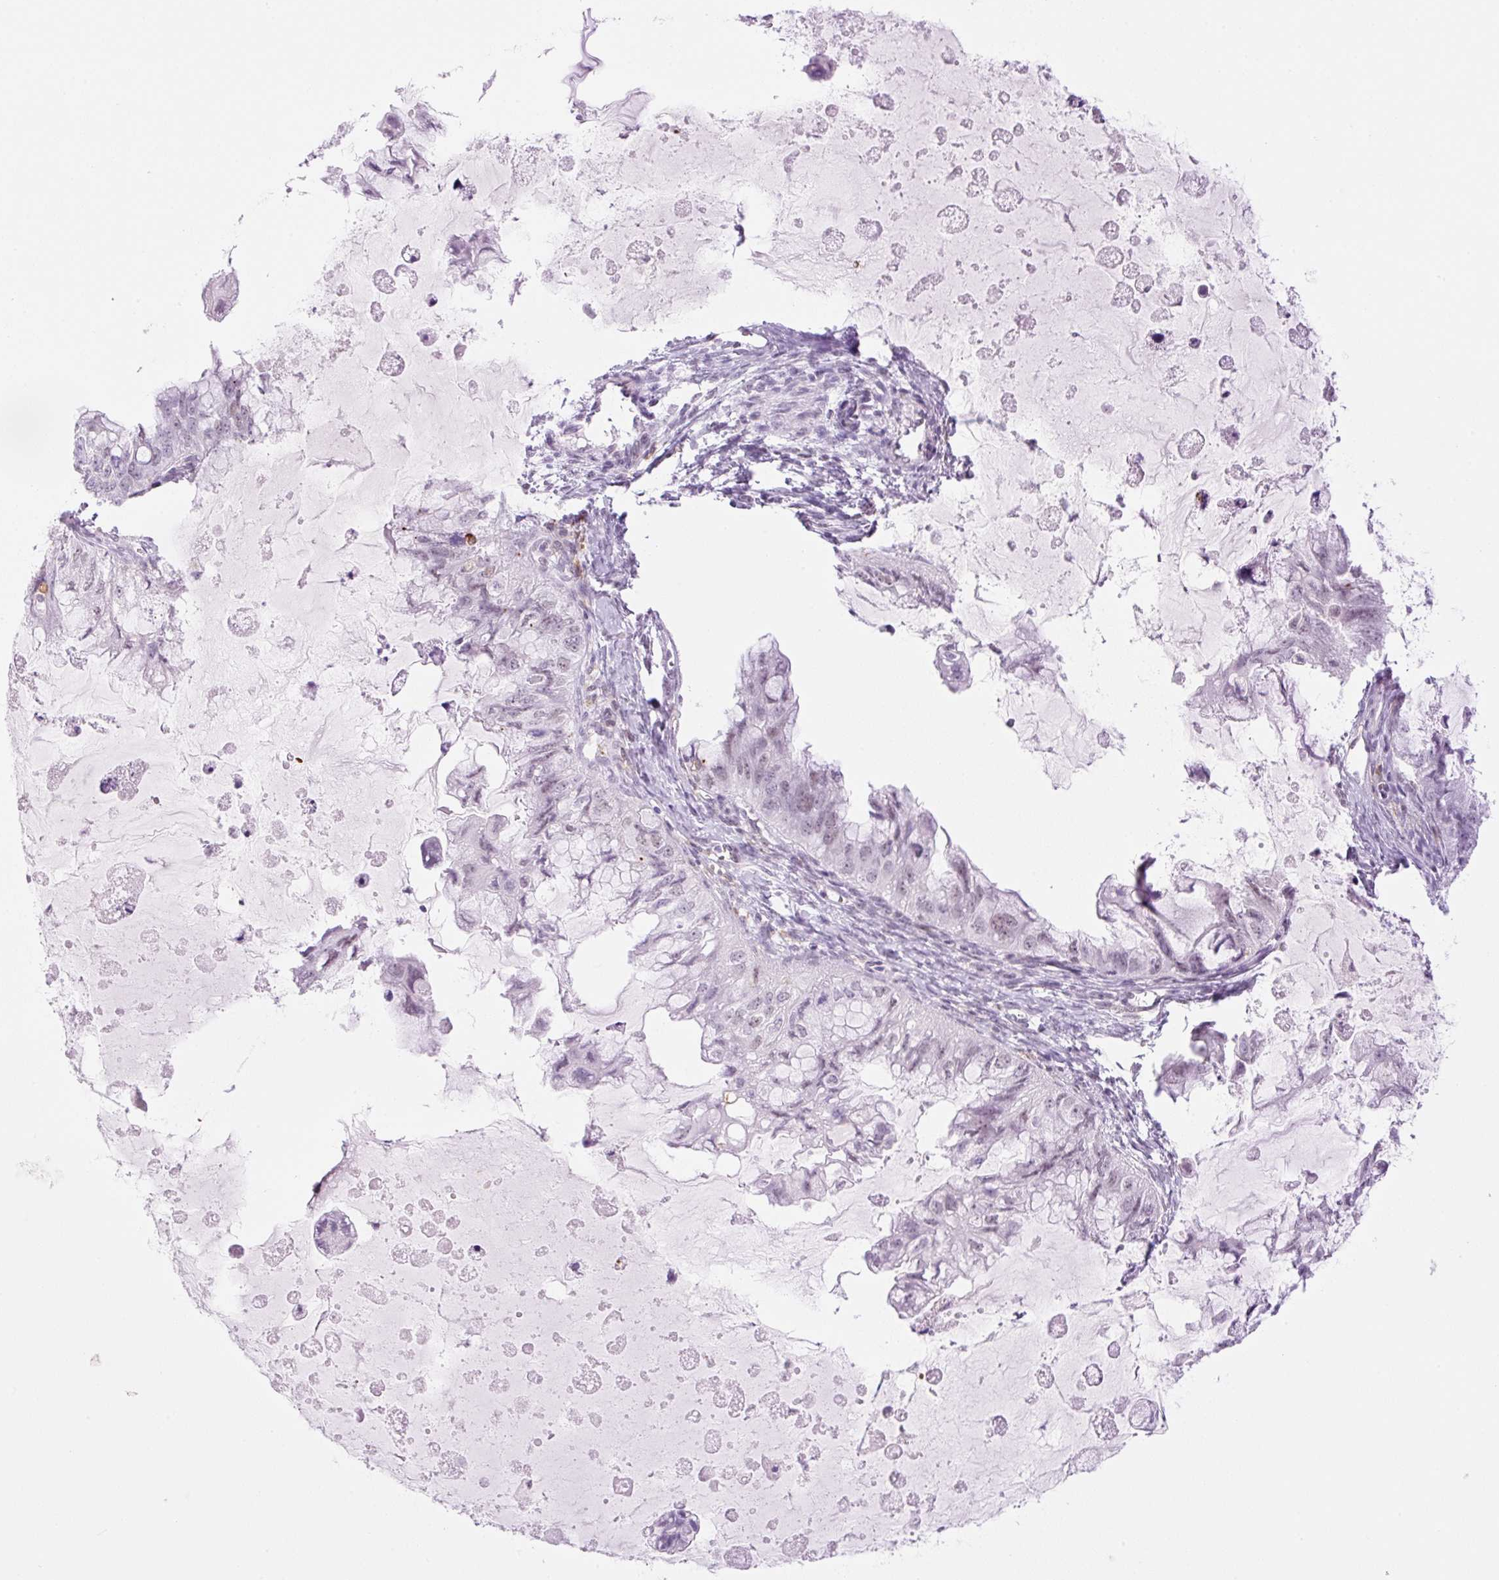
{"staining": {"intensity": "weak", "quantity": "25%-75%", "location": "nuclear"}, "tissue": "ovarian cancer", "cell_type": "Tumor cells", "image_type": "cancer", "snomed": [{"axis": "morphology", "description": "Cystadenocarcinoma, mucinous, NOS"}, {"axis": "topography", "description": "Ovary"}], "caption": "Immunohistochemical staining of human mucinous cystadenocarcinoma (ovarian) displays low levels of weak nuclear positivity in approximately 25%-75% of tumor cells.", "gene": "PALM3", "patient": {"sex": "female", "age": 72}}